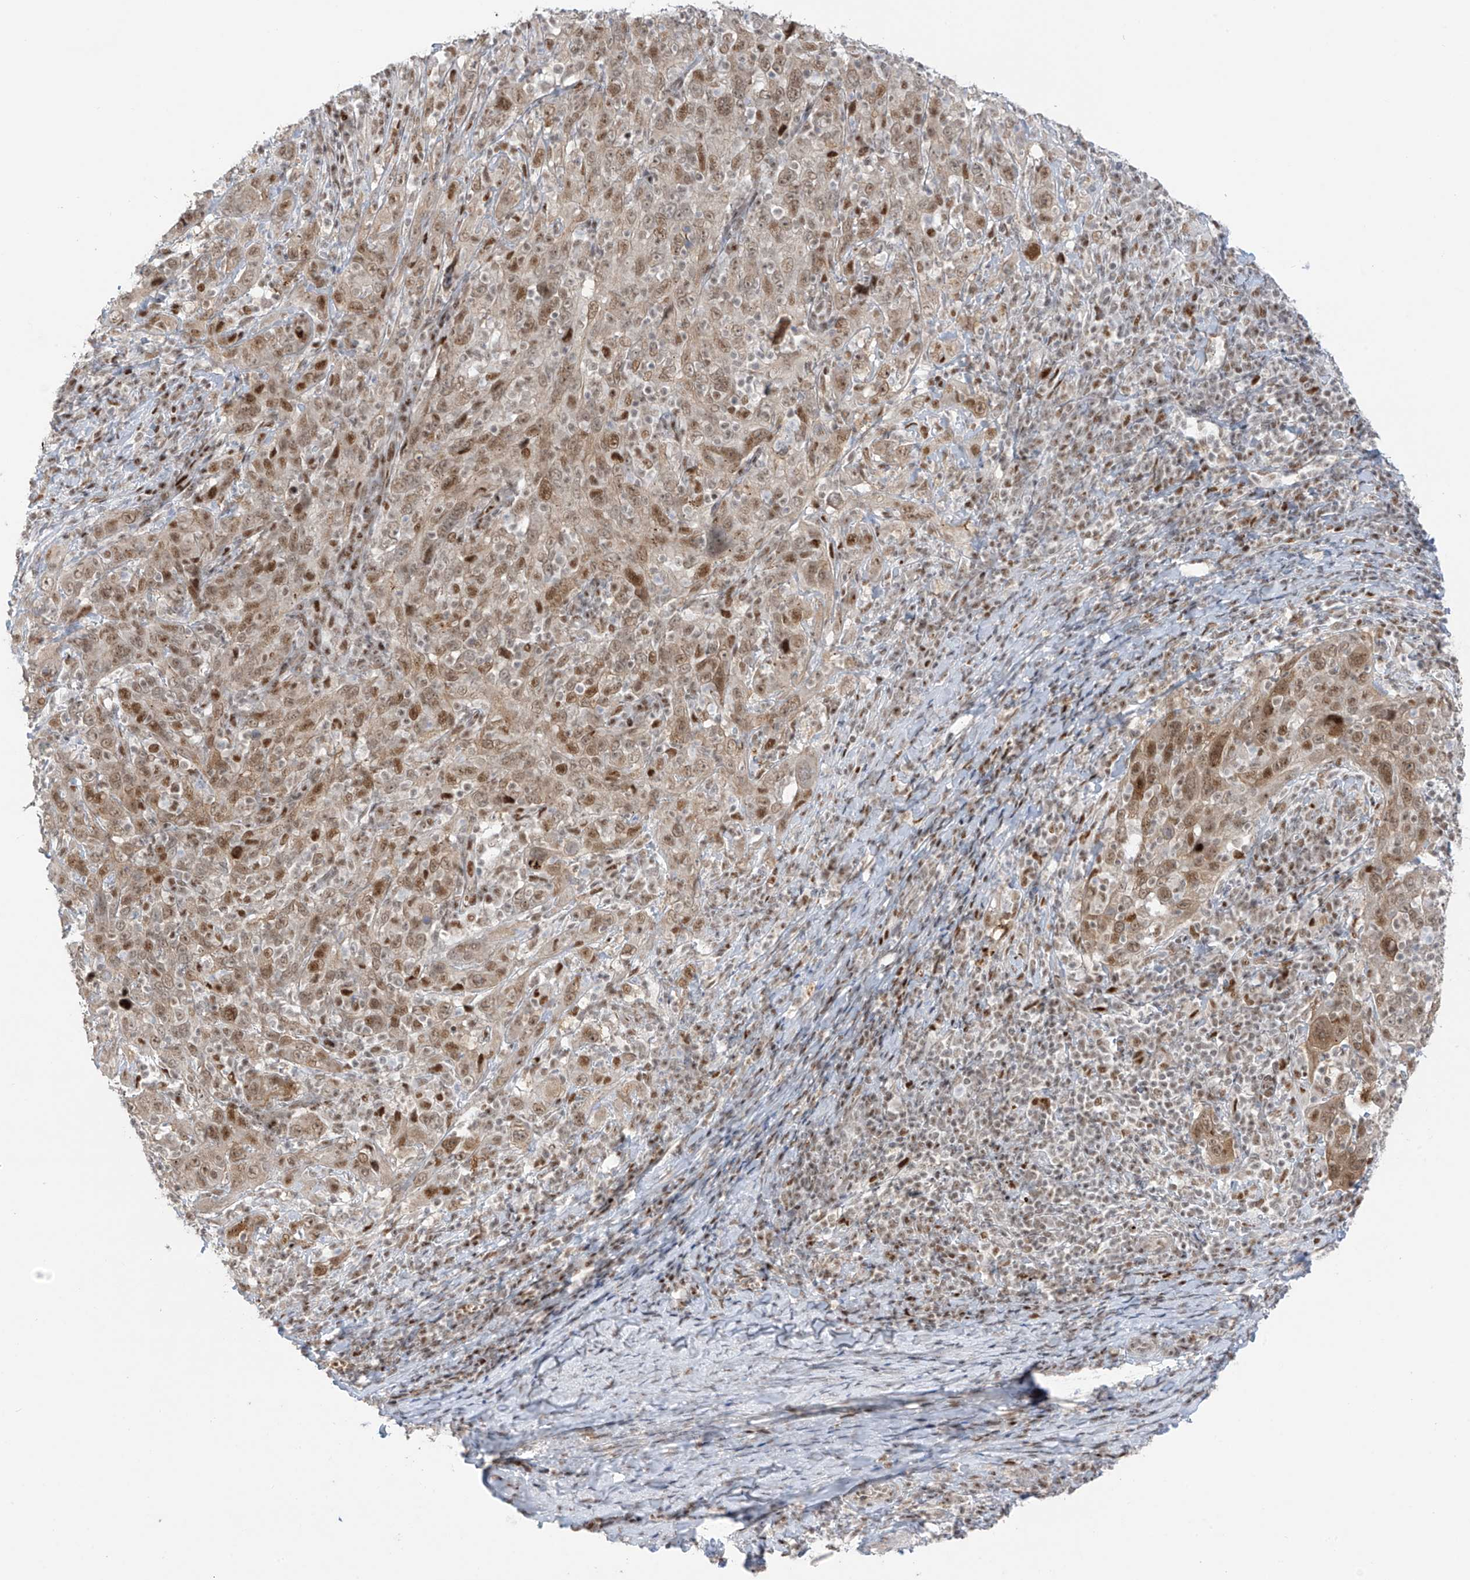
{"staining": {"intensity": "moderate", "quantity": ">75%", "location": "nuclear"}, "tissue": "cervical cancer", "cell_type": "Tumor cells", "image_type": "cancer", "snomed": [{"axis": "morphology", "description": "Squamous cell carcinoma, NOS"}, {"axis": "topography", "description": "Cervix"}], "caption": "Human cervical squamous cell carcinoma stained with a brown dye displays moderate nuclear positive expression in about >75% of tumor cells.", "gene": "ZCWPW2", "patient": {"sex": "female", "age": 46}}